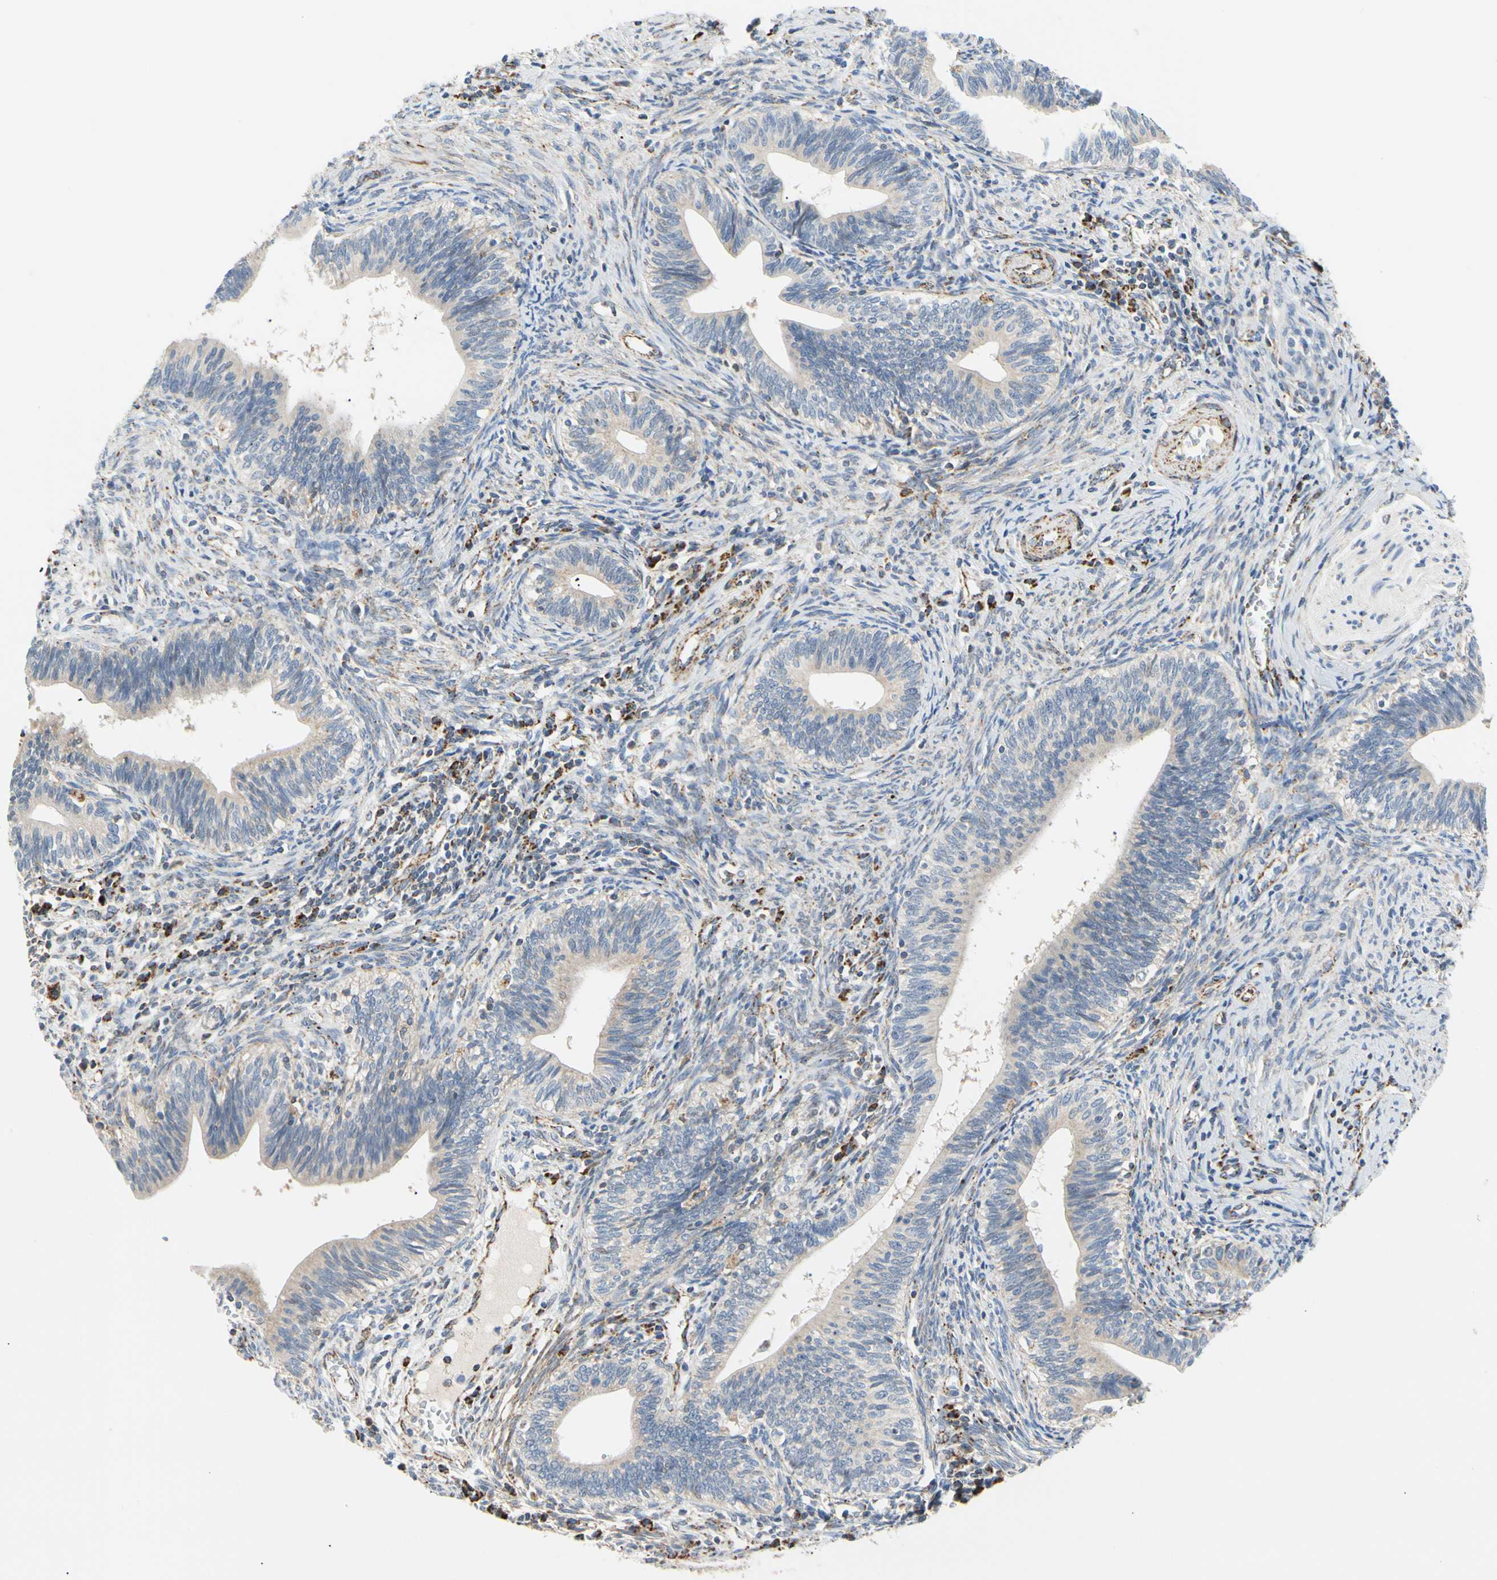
{"staining": {"intensity": "weak", "quantity": "25%-75%", "location": "cytoplasmic/membranous"}, "tissue": "cervical cancer", "cell_type": "Tumor cells", "image_type": "cancer", "snomed": [{"axis": "morphology", "description": "Adenocarcinoma, NOS"}, {"axis": "topography", "description": "Cervix"}], "caption": "This micrograph shows immunohistochemistry staining of adenocarcinoma (cervical), with low weak cytoplasmic/membranous positivity in about 25%-75% of tumor cells.", "gene": "ACAT1", "patient": {"sex": "female", "age": 44}}